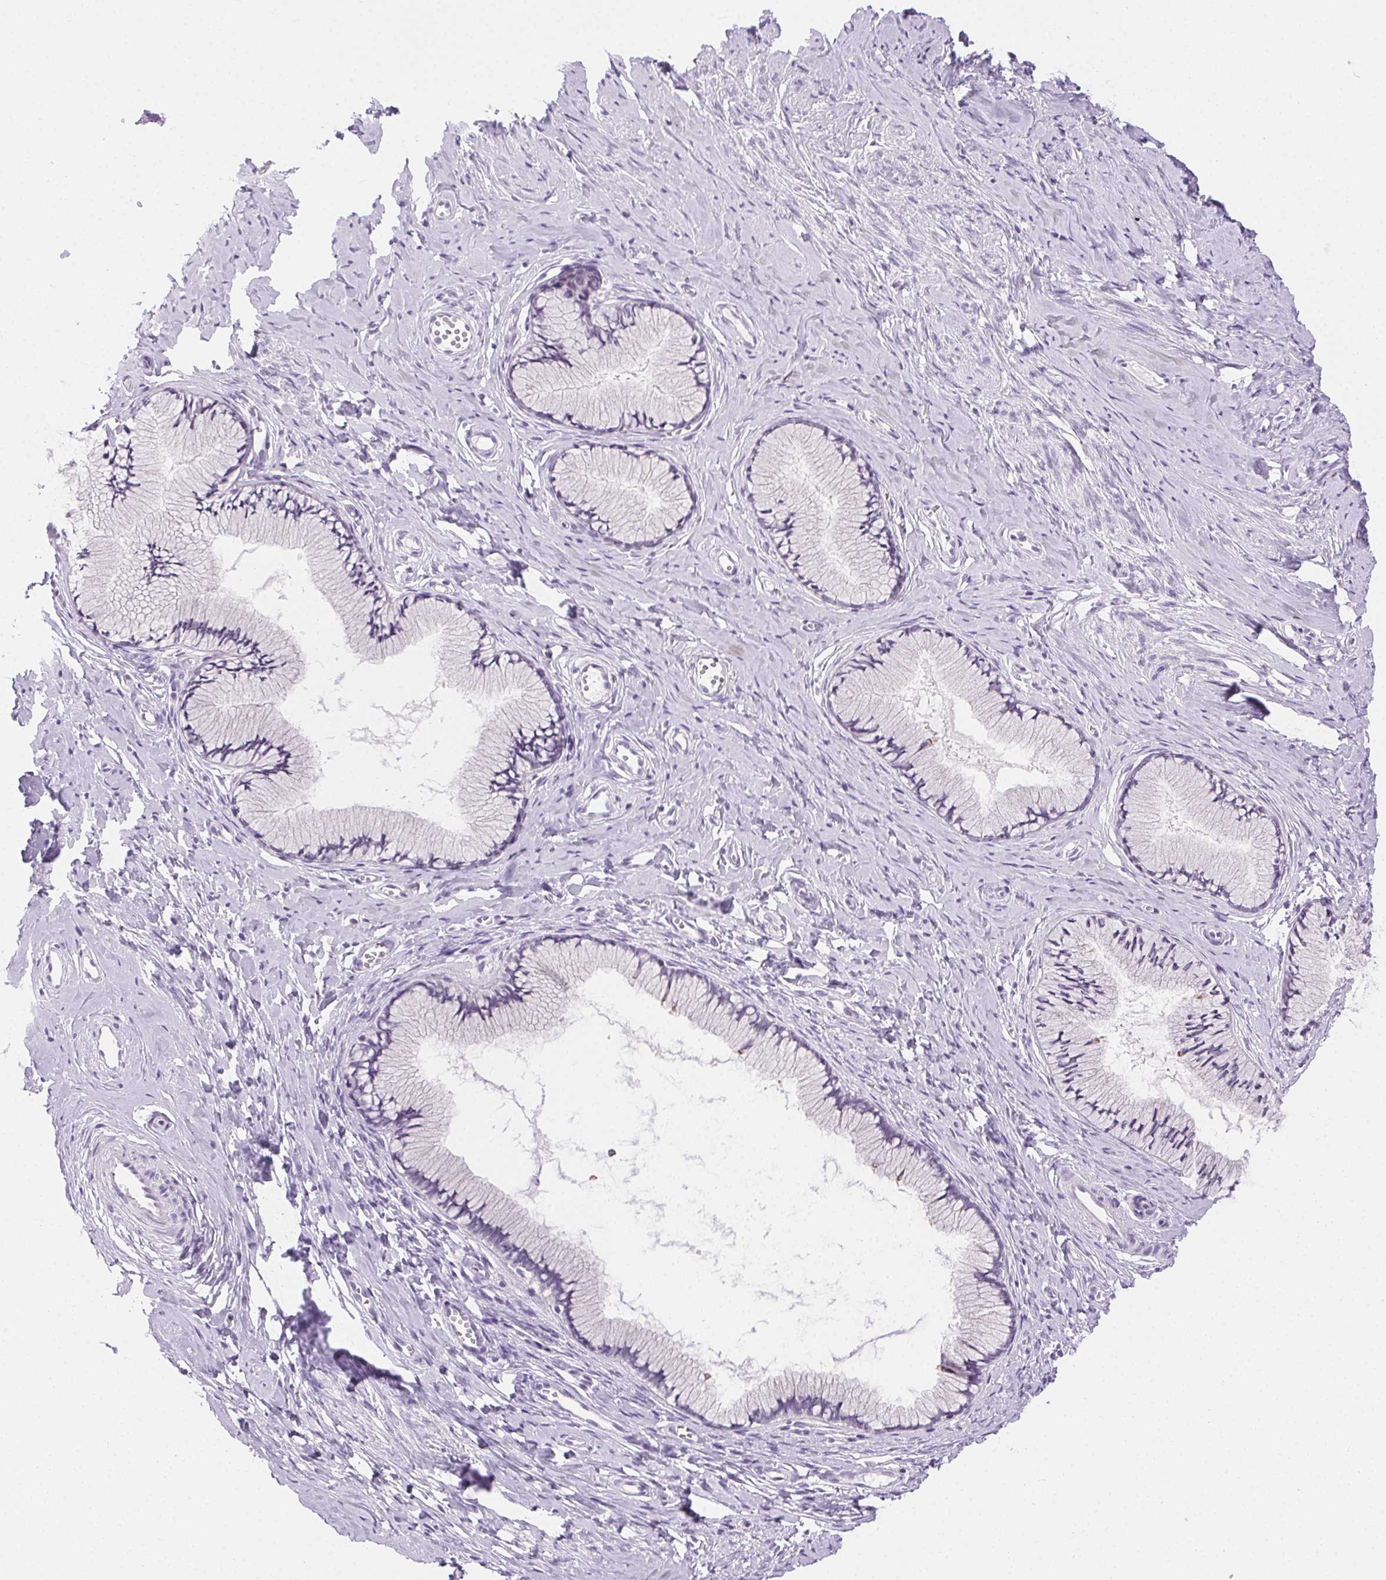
{"staining": {"intensity": "negative", "quantity": "none", "location": "none"}, "tissue": "cervix", "cell_type": "Glandular cells", "image_type": "normal", "snomed": [{"axis": "morphology", "description": "Normal tissue, NOS"}, {"axis": "topography", "description": "Cervix"}], "caption": "Immunohistochemistry (IHC) image of unremarkable cervix stained for a protein (brown), which displays no staining in glandular cells.", "gene": "C20orf85", "patient": {"sex": "female", "age": 40}}